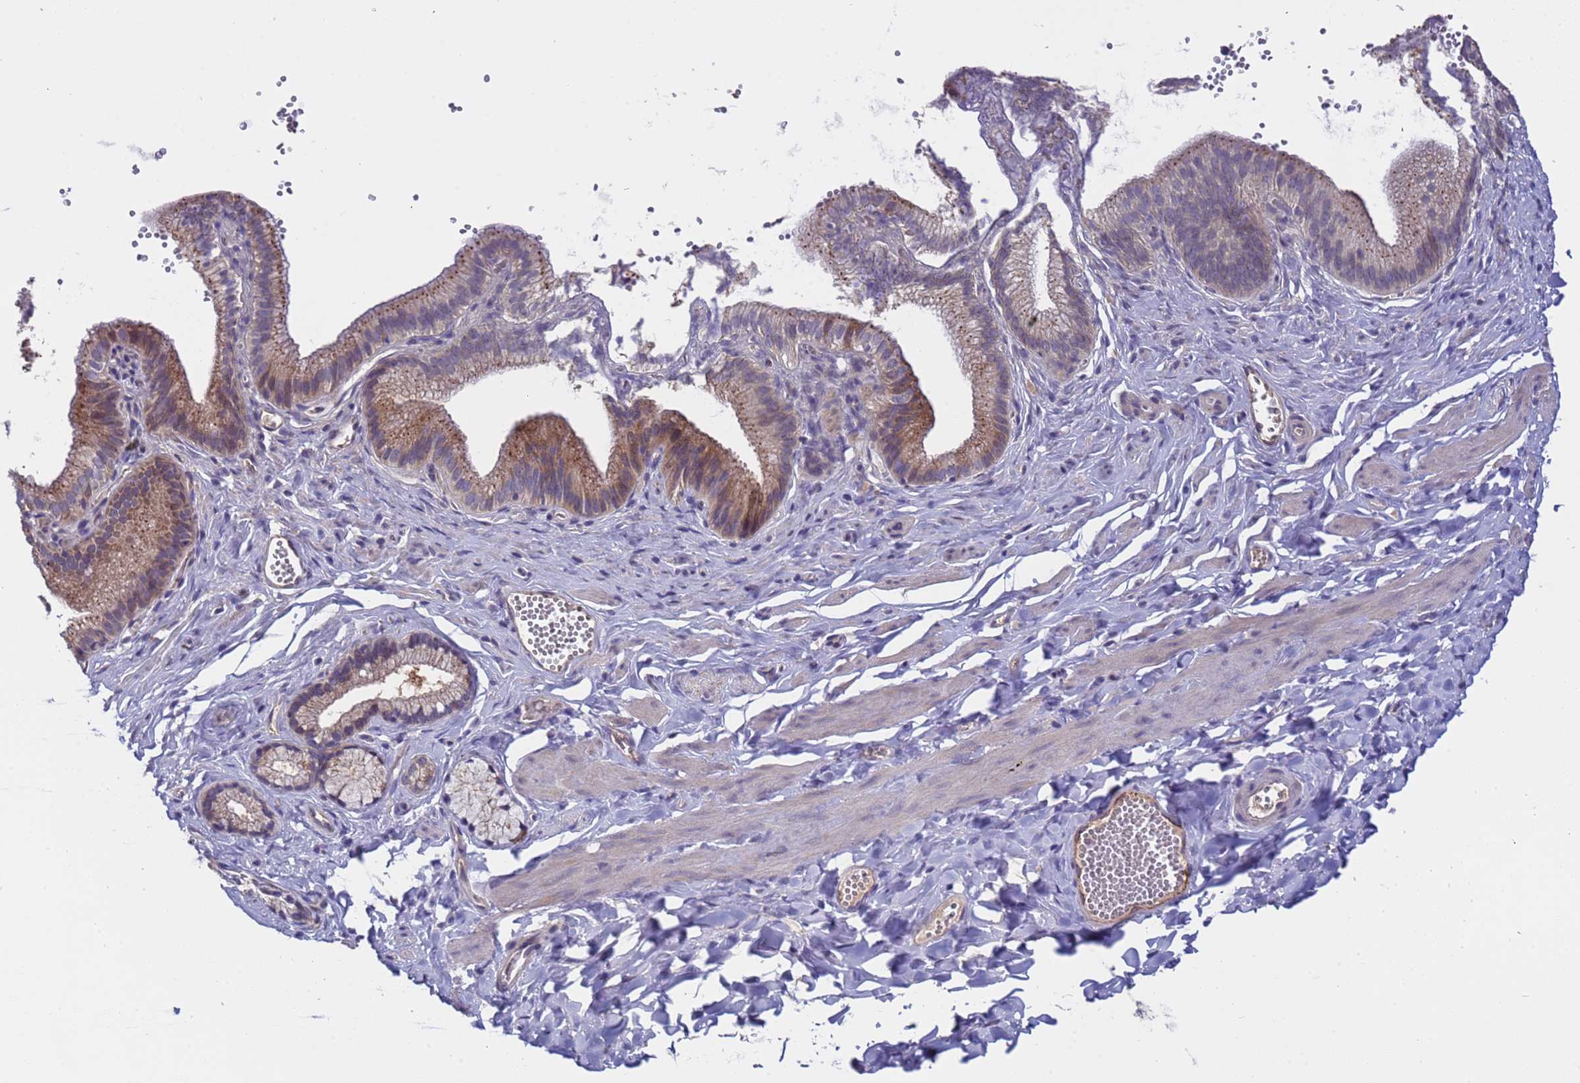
{"staining": {"intensity": "negative", "quantity": "none", "location": "none"}, "tissue": "adipose tissue", "cell_type": "Adipocytes", "image_type": "normal", "snomed": [{"axis": "morphology", "description": "Normal tissue, NOS"}, {"axis": "topography", "description": "Gallbladder"}, {"axis": "topography", "description": "Peripheral nerve tissue"}], "caption": "An immunohistochemistry image of unremarkable adipose tissue is shown. There is no staining in adipocytes of adipose tissue.", "gene": "ZNF248", "patient": {"sex": "male", "age": 38}}